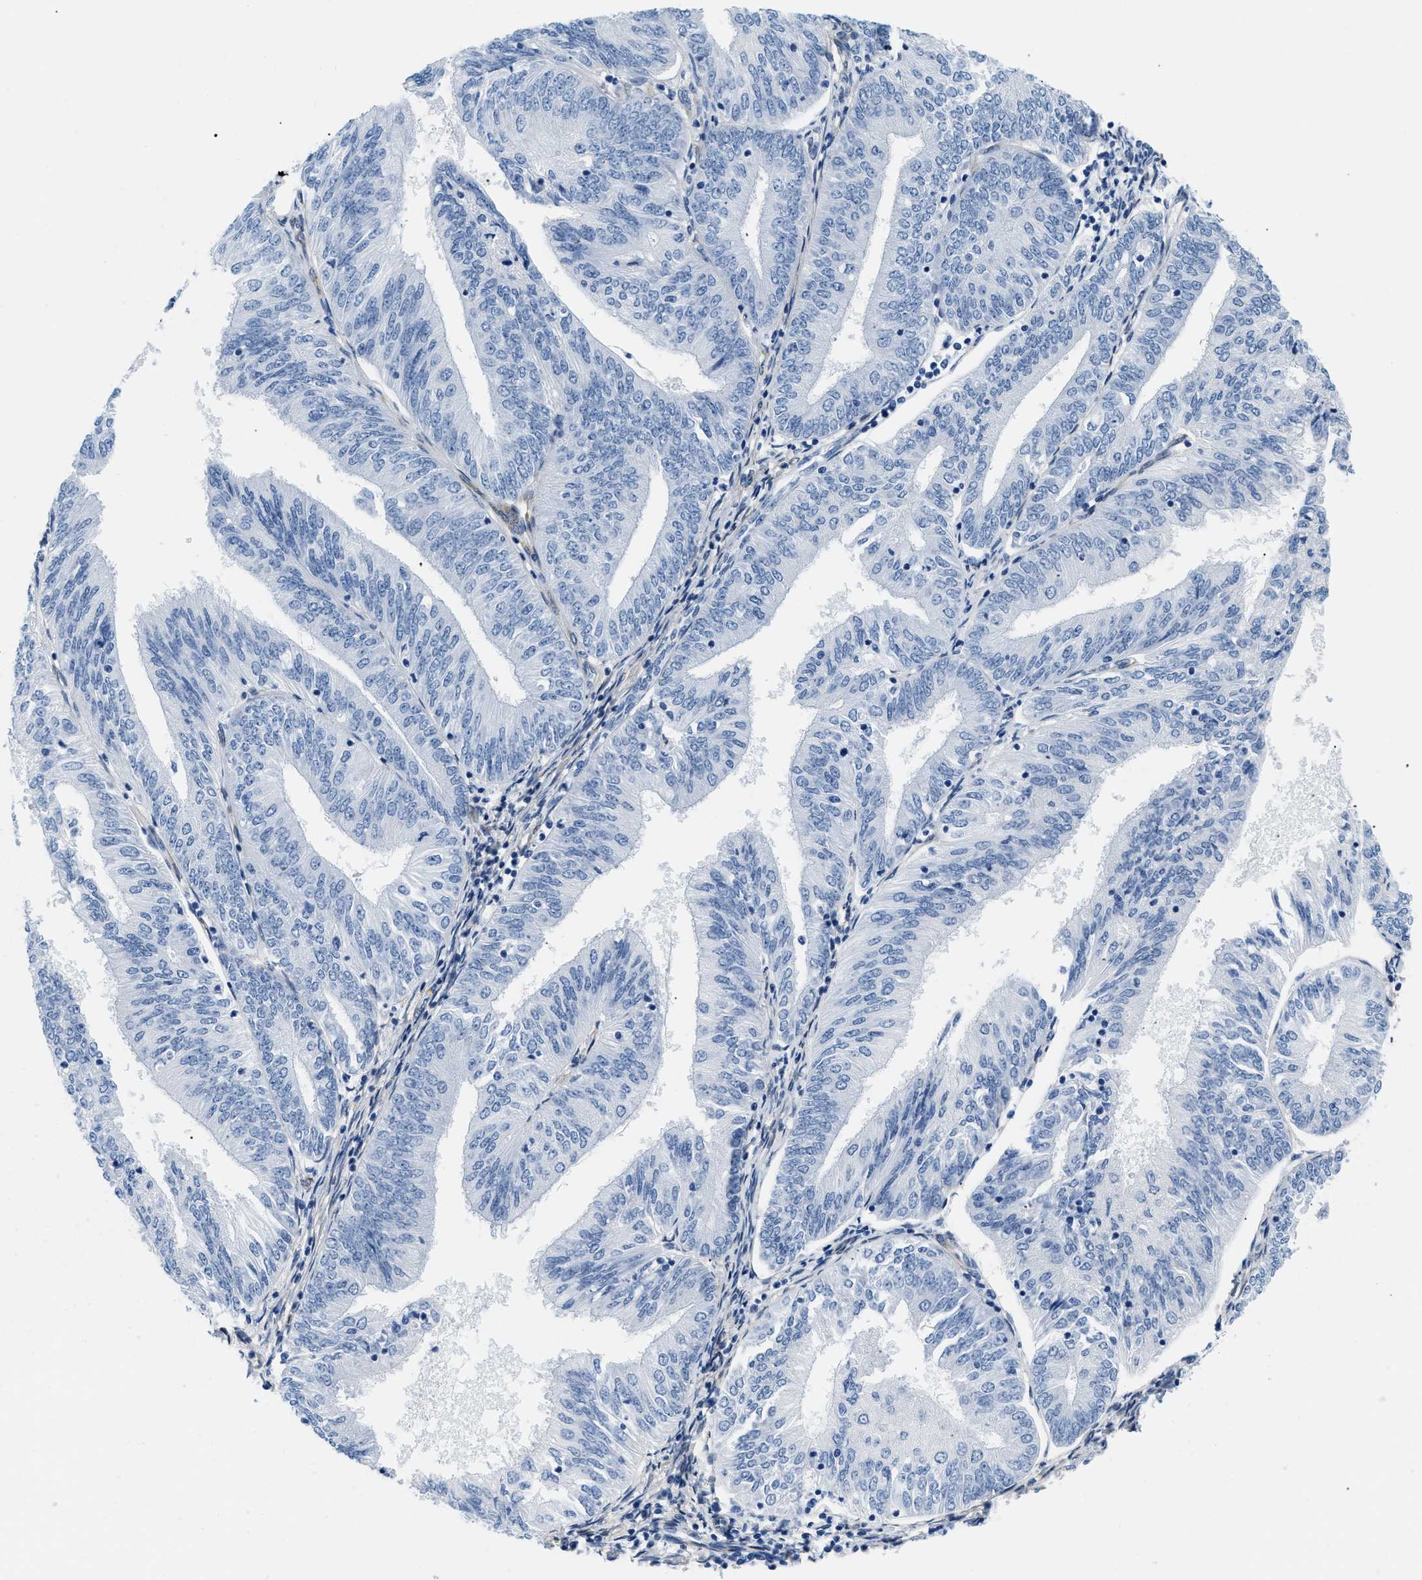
{"staining": {"intensity": "negative", "quantity": "none", "location": "none"}, "tissue": "endometrial cancer", "cell_type": "Tumor cells", "image_type": "cancer", "snomed": [{"axis": "morphology", "description": "Adenocarcinoma, NOS"}, {"axis": "topography", "description": "Endometrium"}], "caption": "Immunohistochemistry histopathology image of endometrial cancer (adenocarcinoma) stained for a protein (brown), which shows no positivity in tumor cells.", "gene": "PDGFRB", "patient": {"sex": "female", "age": 58}}